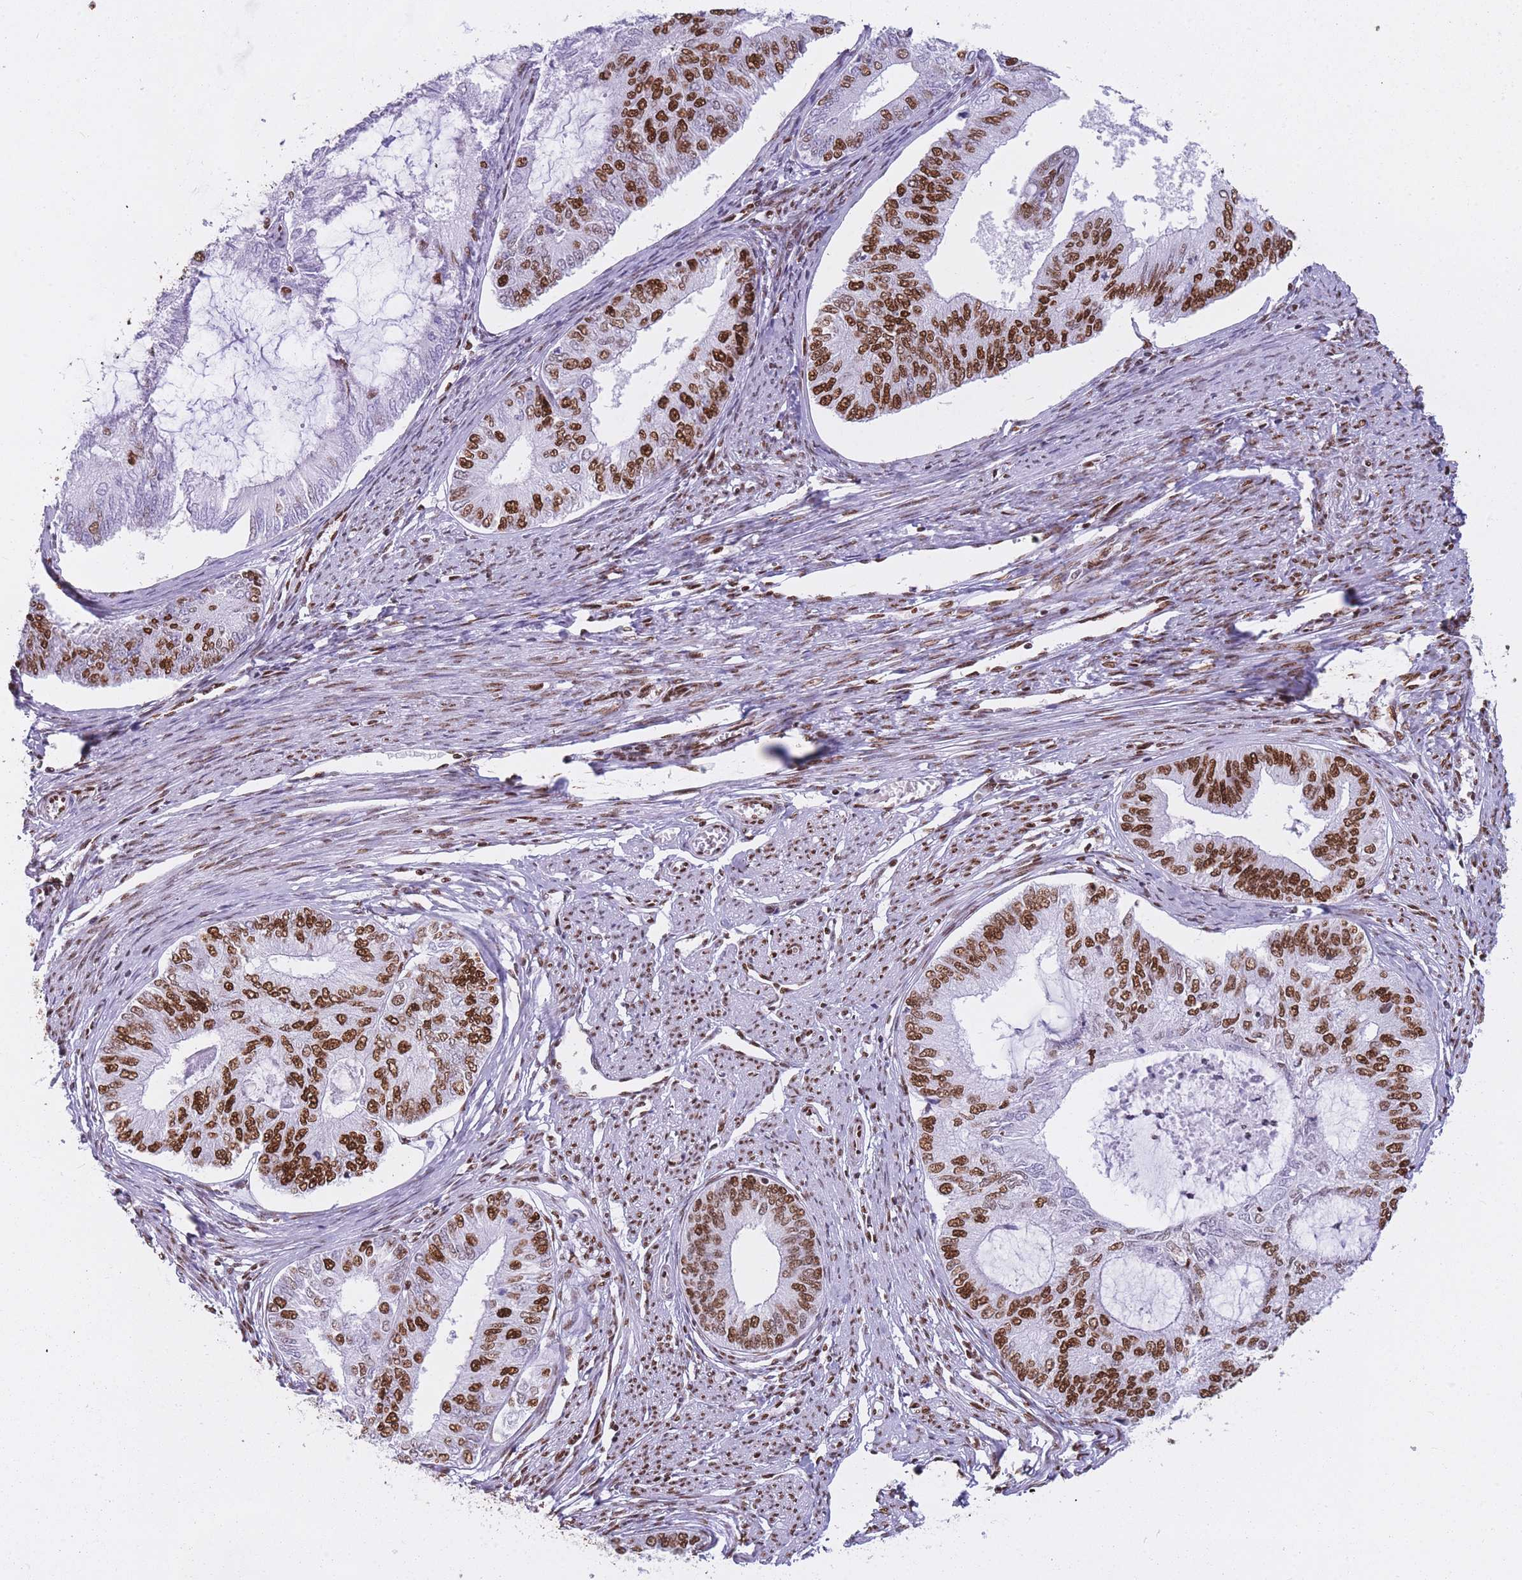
{"staining": {"intensity": "strong", "quantity": "25%-75%", "location": "nuclear"}, "tissue": "endometrial cancer", "cell_type": "Tumor cells", "image_type": "cancer", "snomed": [{"axis": "morphology", "description": "Adenocarcinoma, NOS"}, {"axis": "topography", "description": "Endometrium"}], "caption": "Tumor cells demonstrate high levels of strong nuclear positivity in approximately 25%-75% of cells in endometrial cancer.", "gene": "HNRNPUL1", "patient": {"sex": "female", "age": 68}}